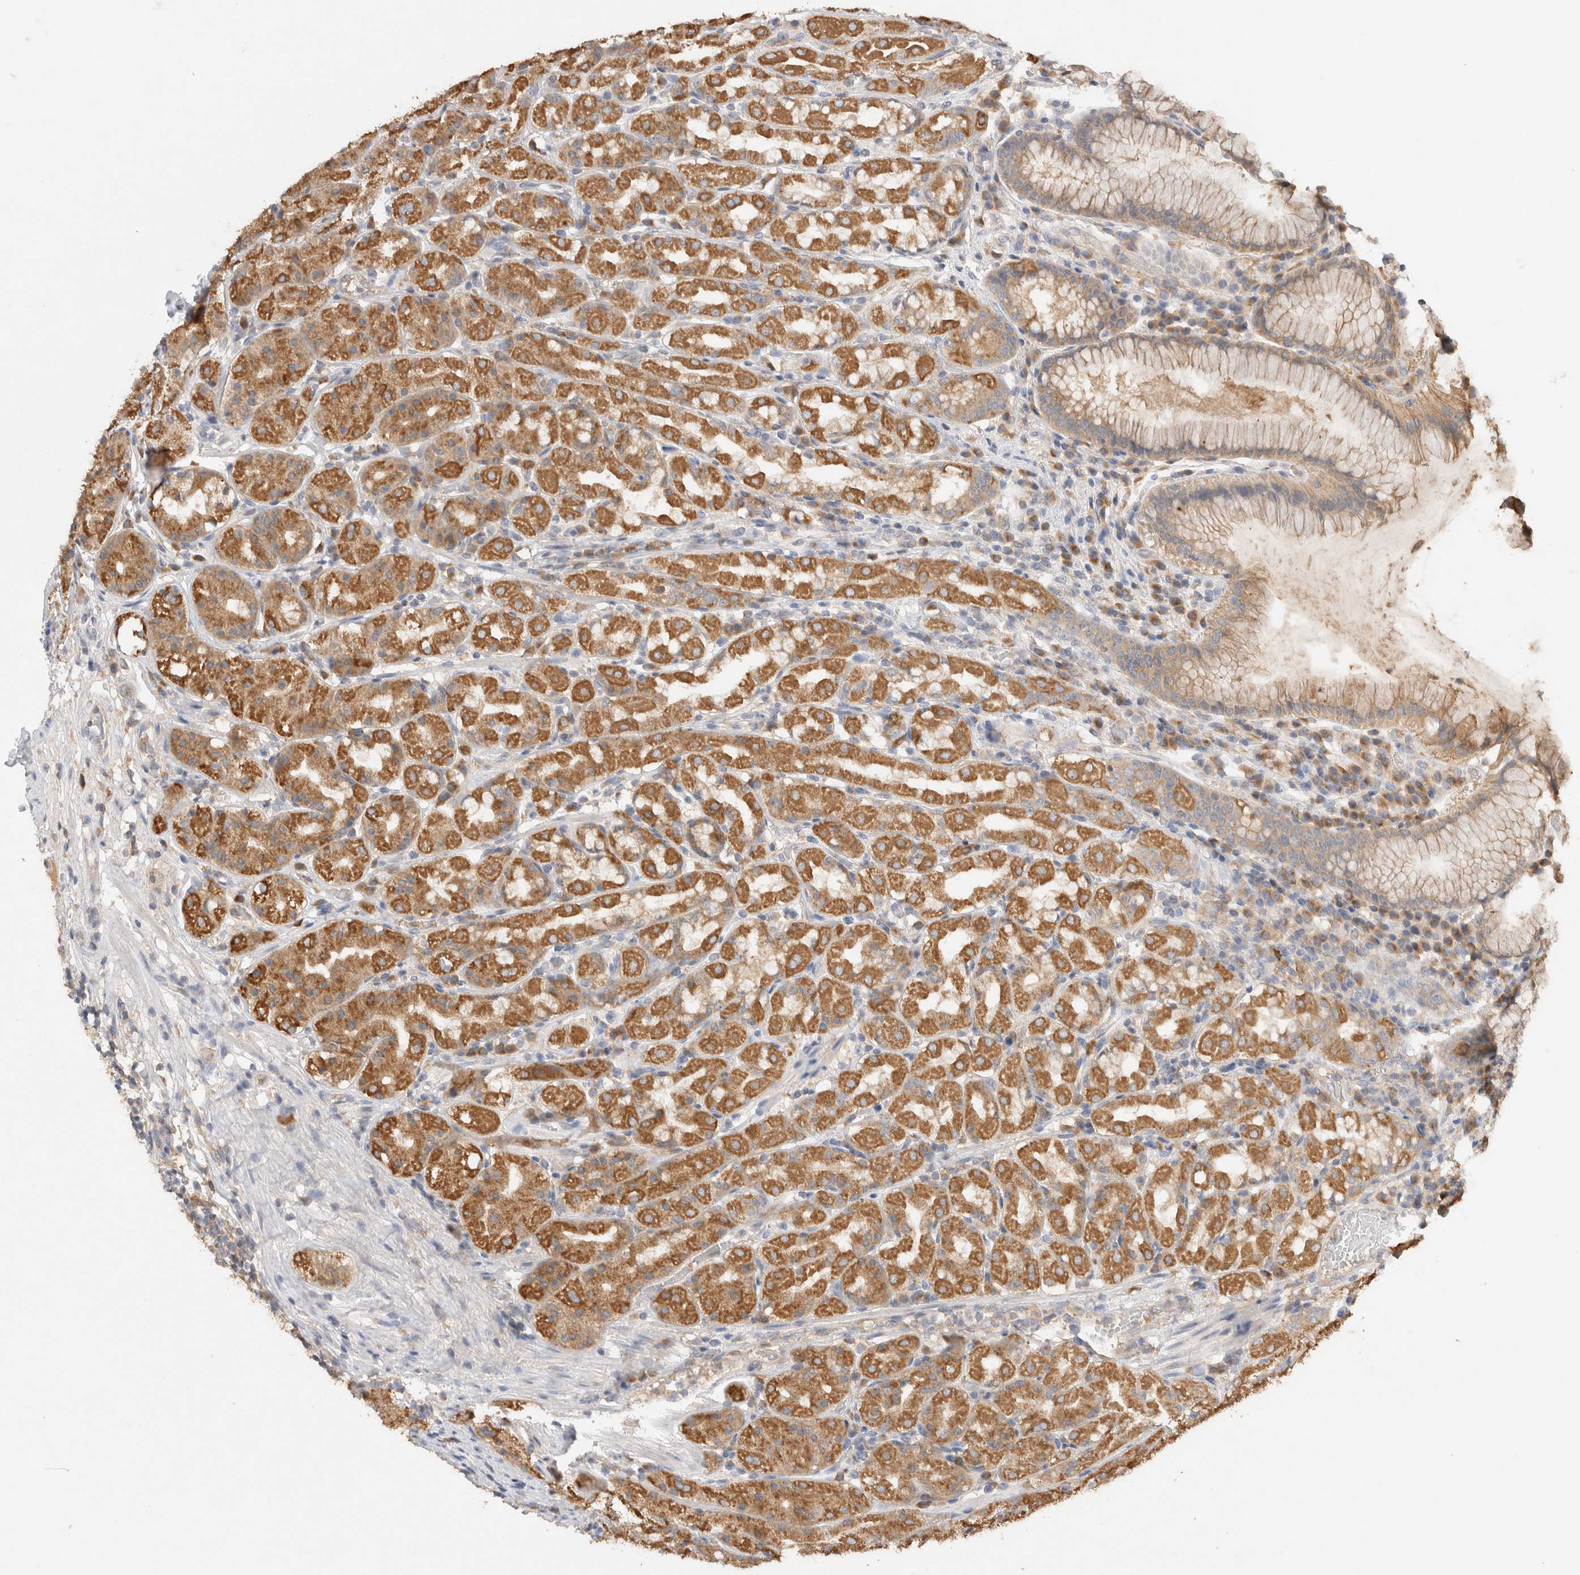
{"staining": {"intensity": "moderate", "quantity": ">75%", "location": "cytoplasmic/membranous"}, "tissue": "stomach", "cell_type": "Glandular cells", "image_type": "normal", "snomed": [{"axis": "morphology", "description": "Normal tissue, NOS"}, {"axis": "topography", "description": "Stomach, lower"}], "caption": "The histopathology image exhibits immunohistochemical staining of unremarkable stomach. There is moderate cytoplasmic/membranous positivity is appreciated in approximately >75% of glandular cells.", "gene": "GAS1", "patient": {"sex": "female", "age": 56}}